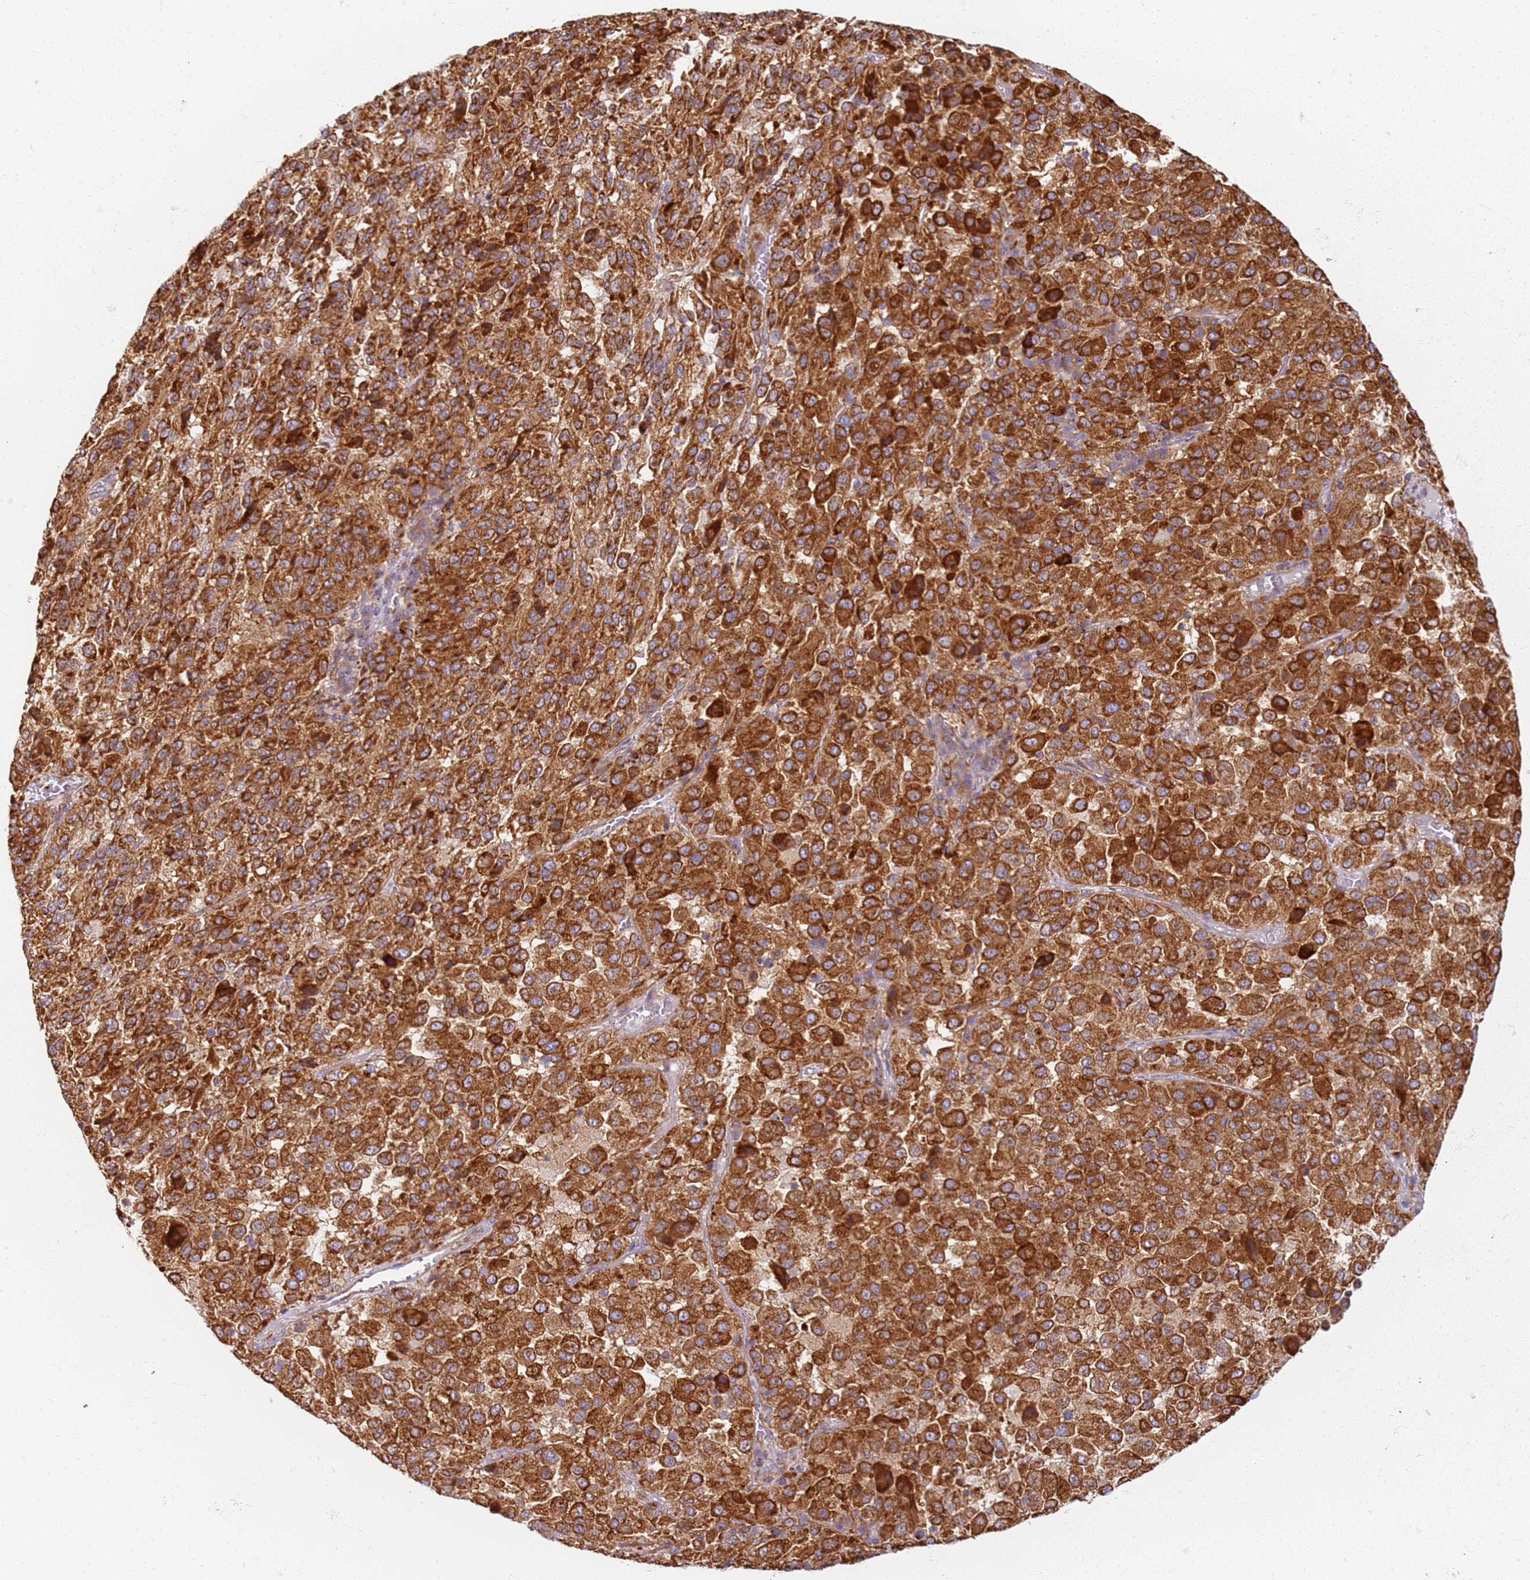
{"staining": {"intensity": "strong", "quantity": ">75%", "location": "cytoplasmic/membranous"}, "tissue": "melanoma", "cell_type": "Tumor cells", "image_type": "cancer", "snomed": [{"axis": "morphology", "description": "Malignant melanoma, Metastatic site"}, {"axis": "topography", "description": "Lung"}], "caption": "DAB (3,3'-diaminobenzidine) immunohistochemical staining of melanoma shows strong cytoplasmic/membranous protein staining in approximately >75% of tumor cells. Nuclei are stained in blue.", "gene": "PROKR2", "patient": {"sex": "male", "age": 64}}